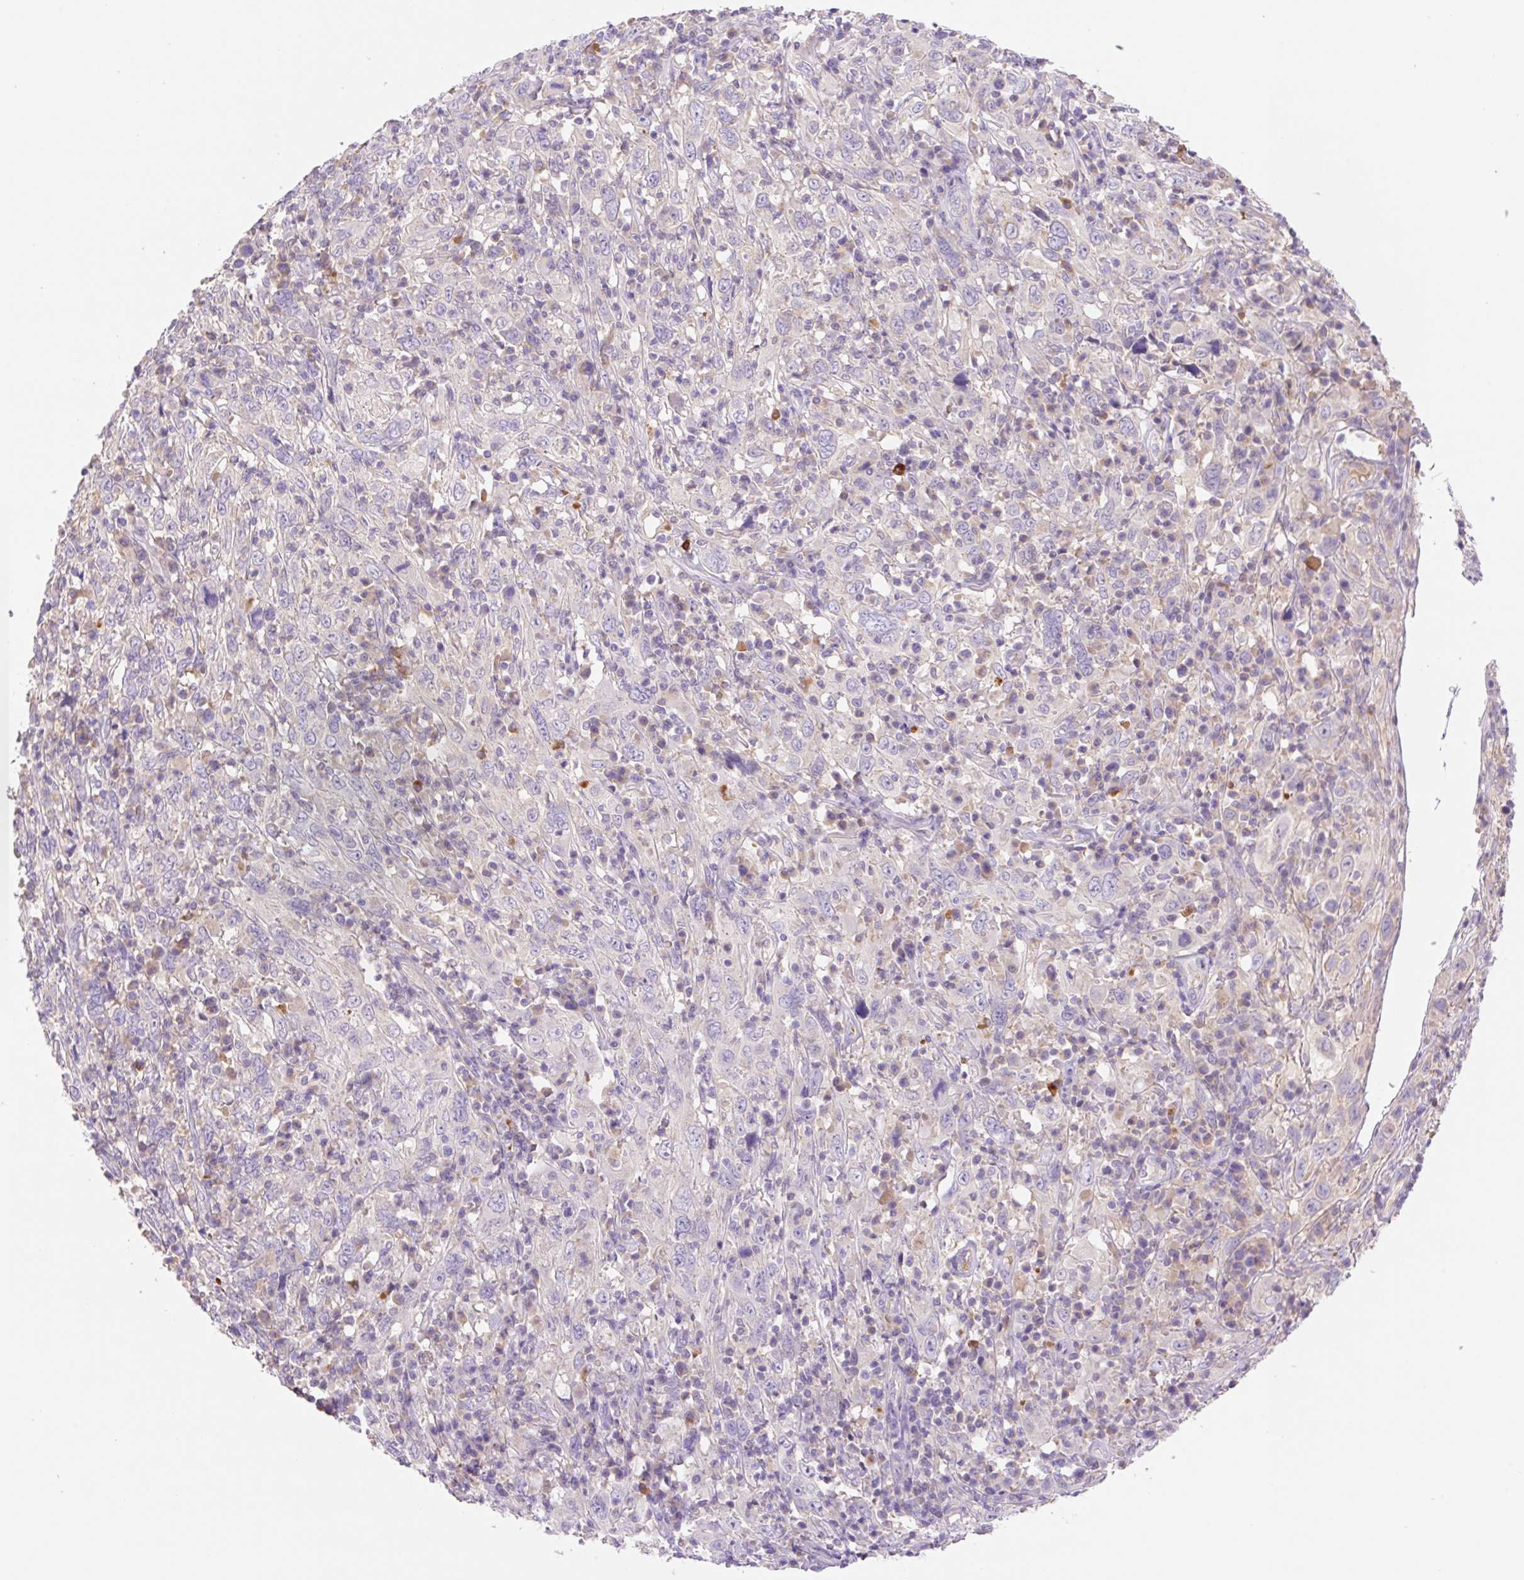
{"staining": {"intensity": "negative", "quantity": "none", "location": "none"}, "tissue": "cervical cancer", "cell_type": "Tumor cells", "image_type": "cancer", "snomed": [{"axis": "morphology", "description": "Squamous cell carcinoma, NOS"}, {"axis": "topography", "description": "Cervix"}], "caption": "This is an immunohistochemistry (IHC) image of human cervical cancer. There is no expression in tumor cells.", "gene": "DENND5A", "patient": {"sex": "female", "age": 46}}